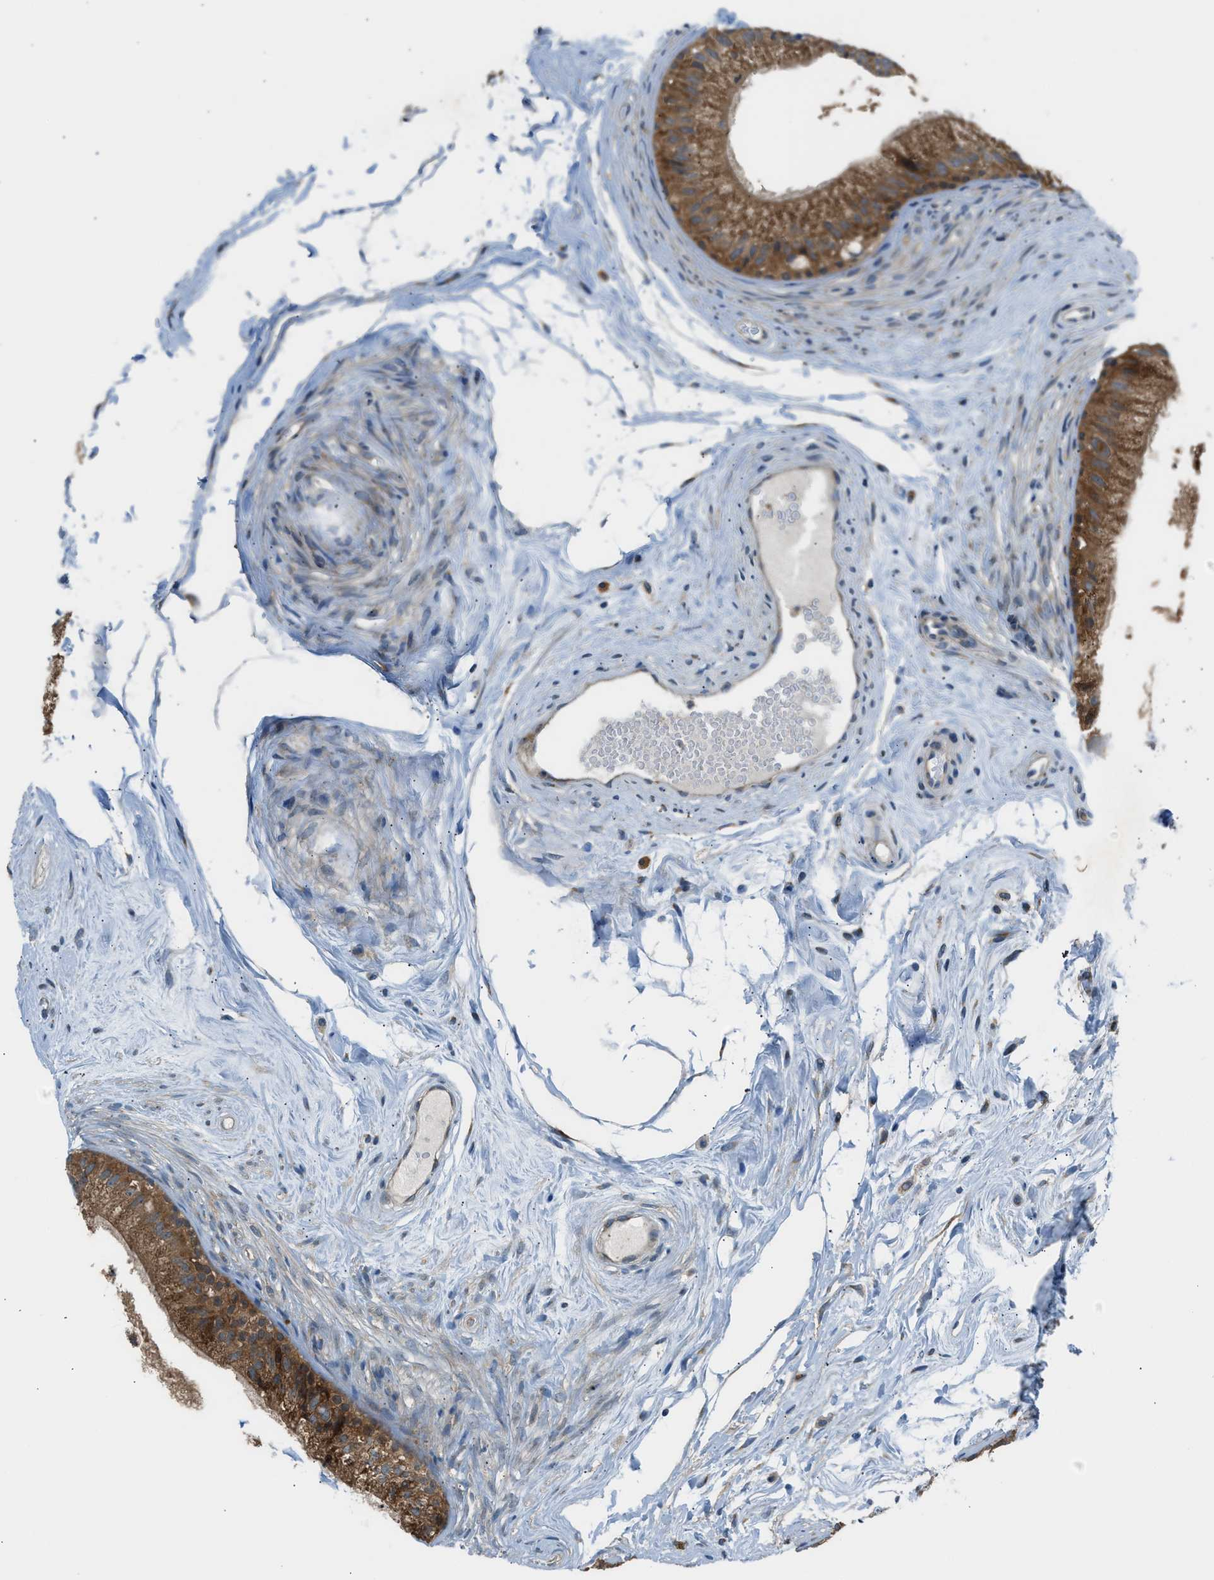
{"staining": {"intensity": "moderate", "quantity": ">75%", "location": "cytoplasmic/membranous"}, "tissue": "epididymis", "cell_type": "Glandular cells", "image_type": "normal", "snomed": [{"axis": "morphology", "description": "Normal tissue, NOS"}, {"axis": "topography", "description": "Epididymis"}], "caption": "A medium amount of moderate cytoplasmic/membranous expression is seen in about >75% of glandular cells in benign epididymis. The protein is shown in brown color, while the nuclei are stained blue.", "gene": "EDARADD", "patient": {"sex": "male", "age": 56}}